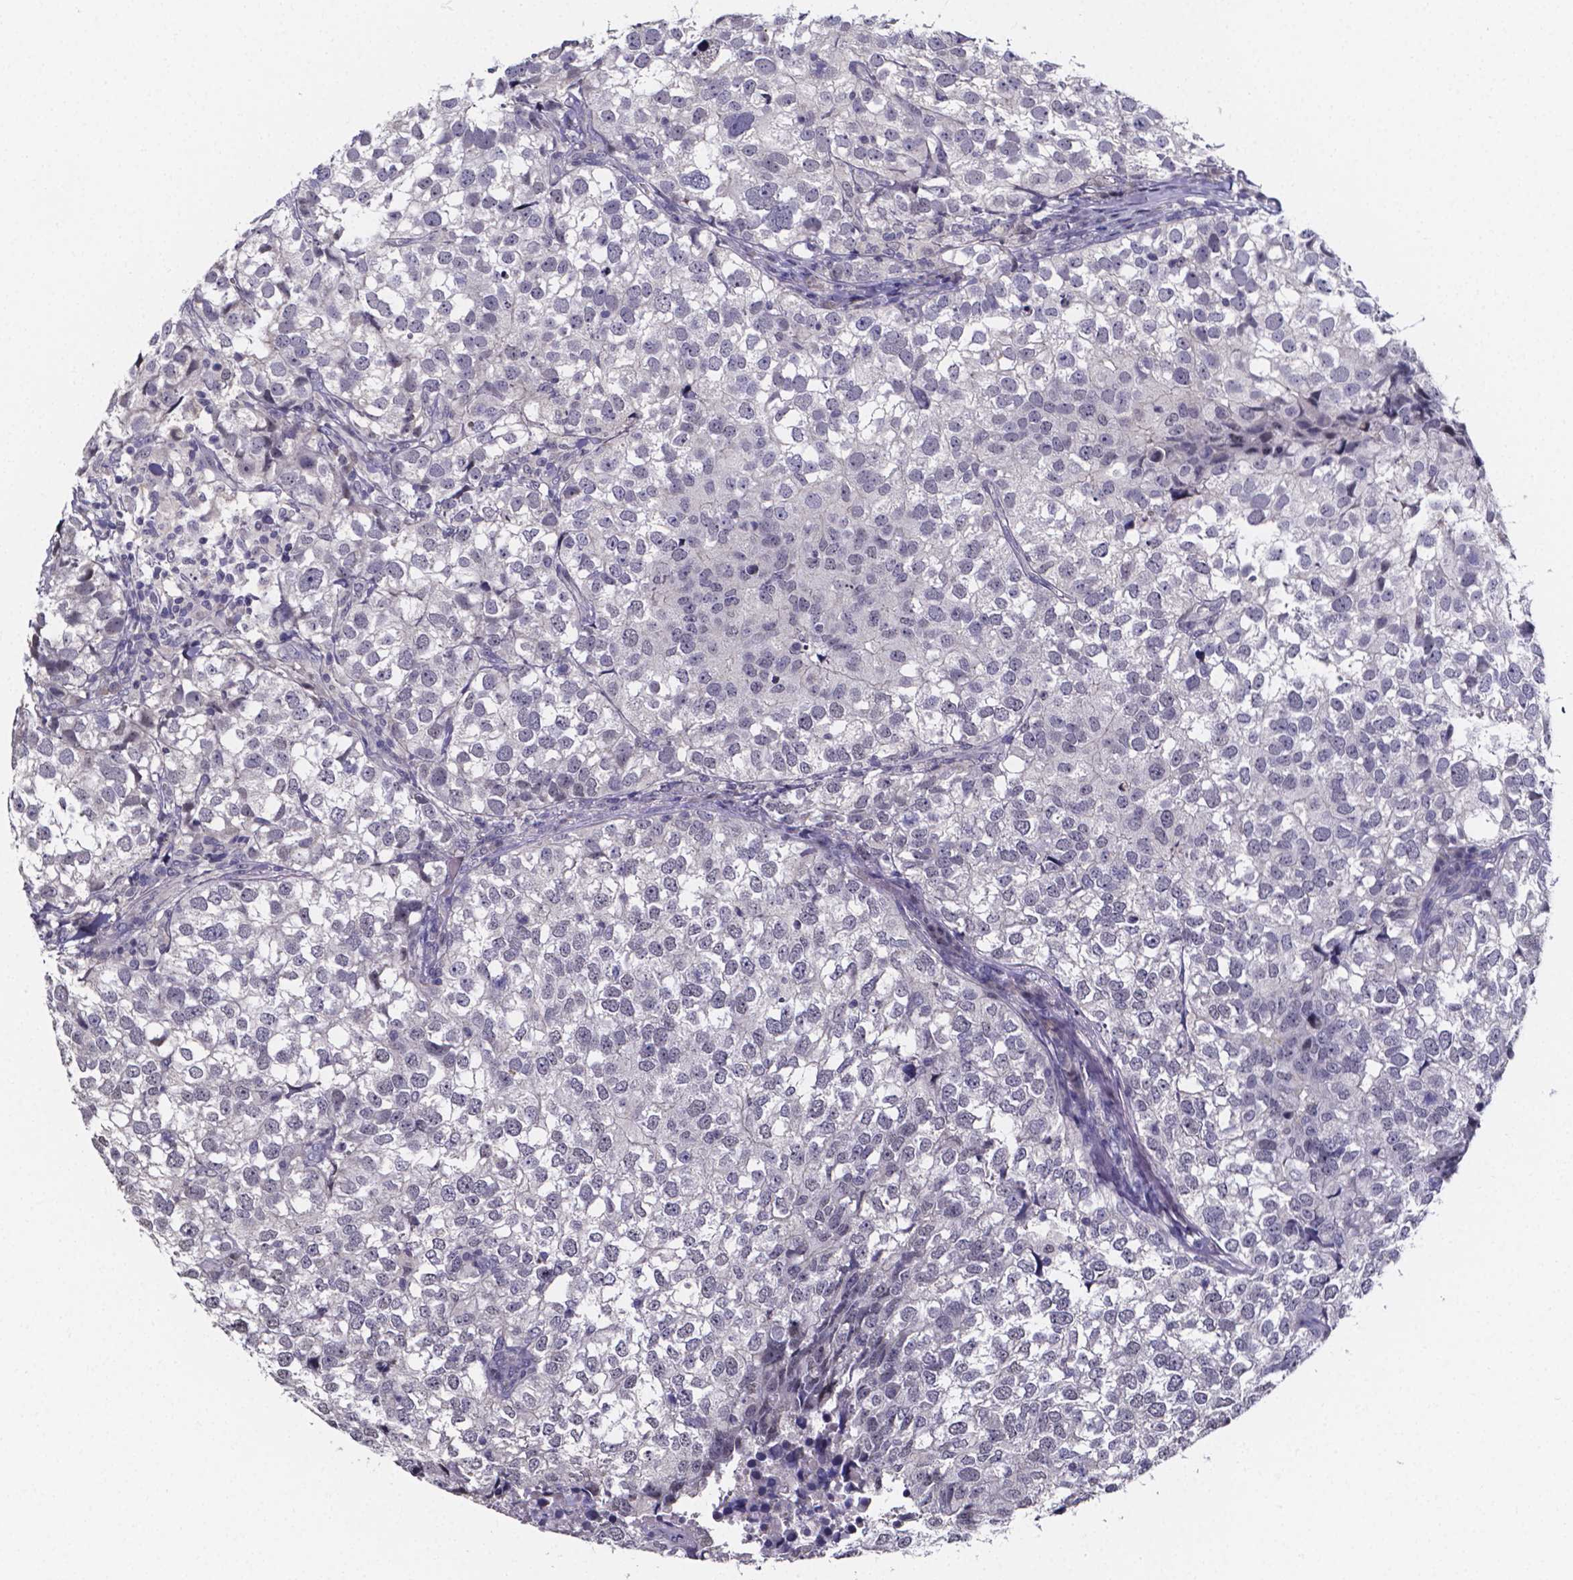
{"staining": {"intensity": "negative", "quantity": "none", "location": "none"}, "tissue": "breast cancer", "cell_type": "Tumor cells", "image_type": "cancer", "snomed": [{"axis": "morphology", "description": "Duct carcinoma"}, {"axis": "topography", "description": "Breast"}], "caption": "Immunohistochemical staining of breast cancer displays no significant positivity in tumor cells.", "gene": "IZUMO1", "patient": {"sex": "female", "age": 30}}